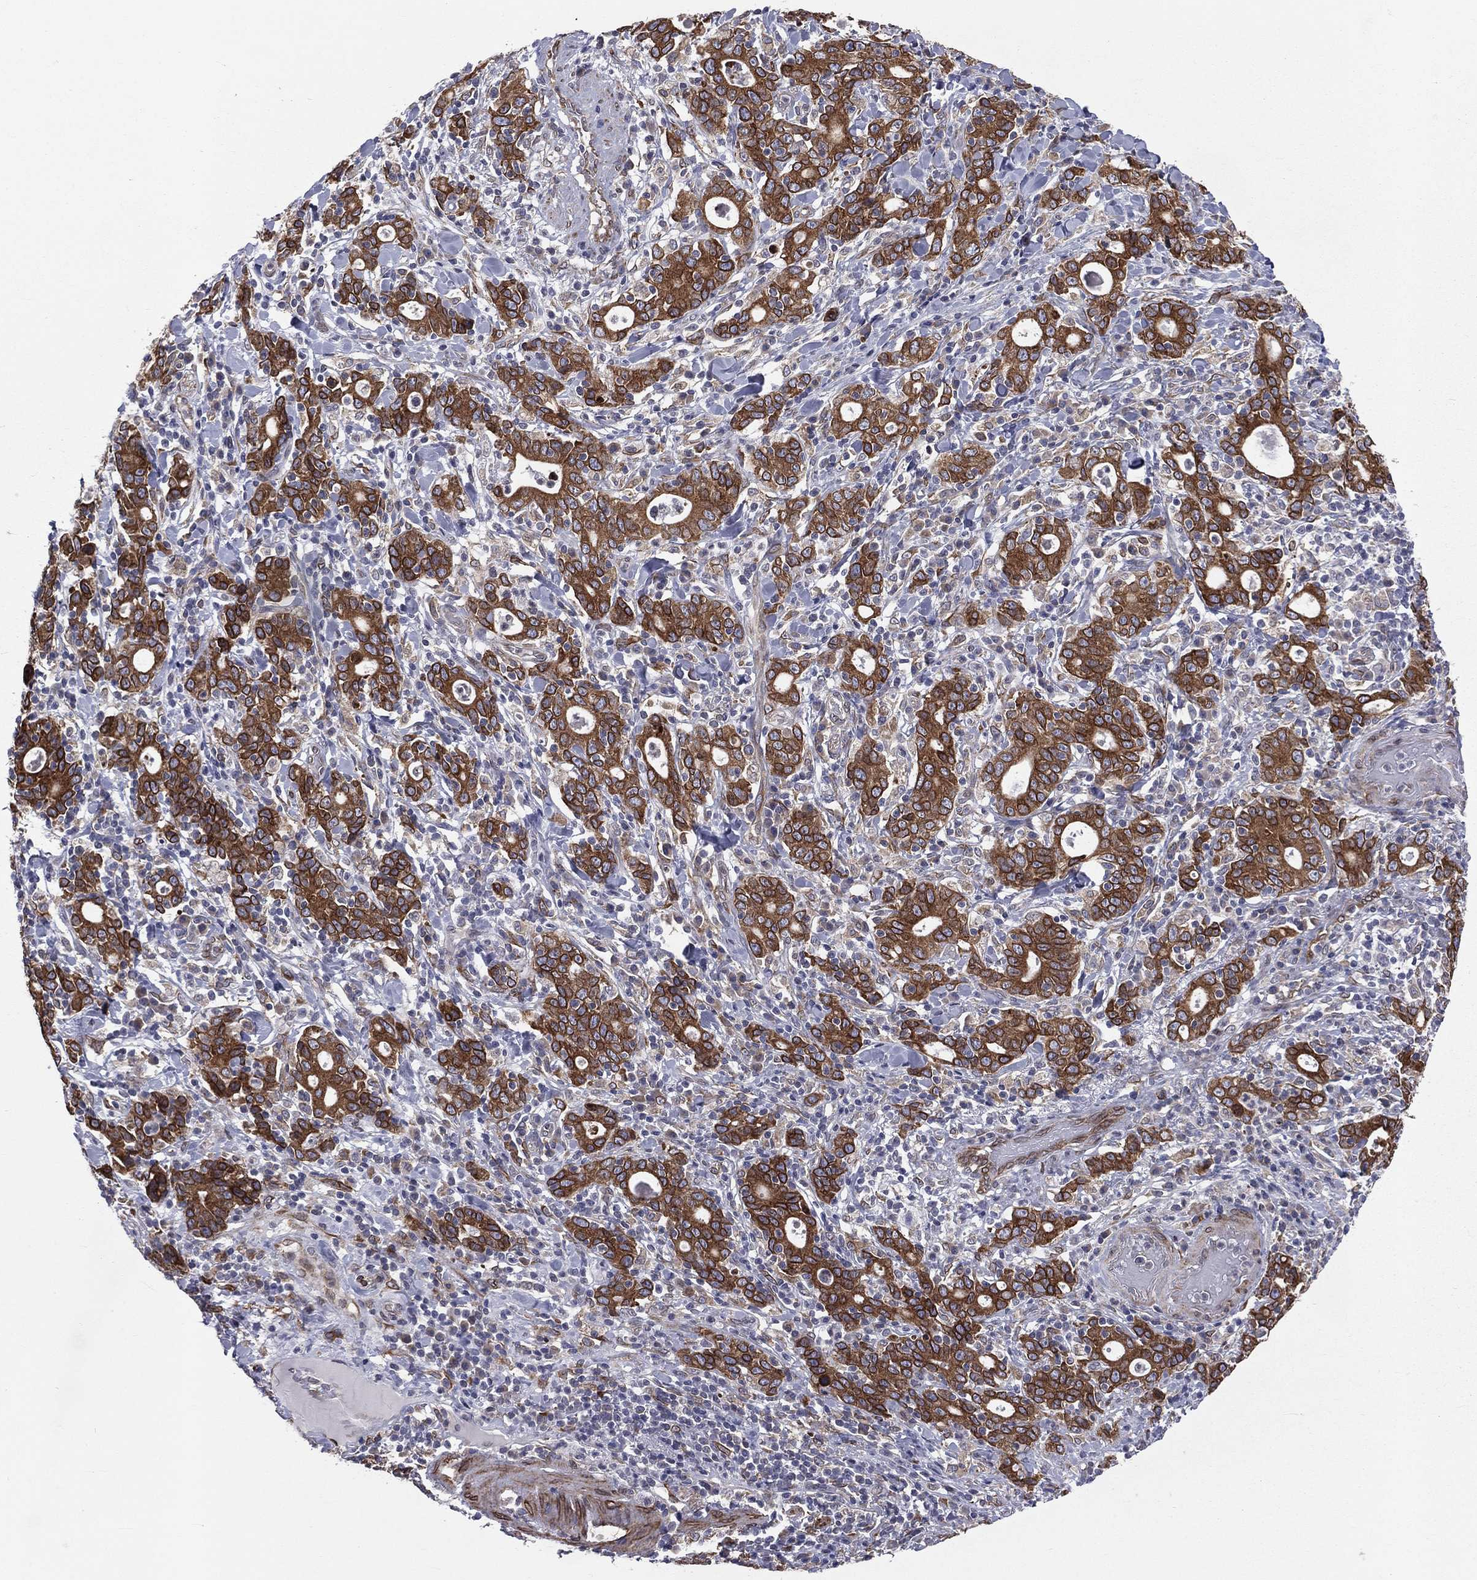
{"staining": {"intensity": "strong", "quantity": ">75%", "location": "cytoplasmic/membranous"}, "tissue": "stomach cancer", "cell_type": "Tumor cells", "image_type": "cancer", "snomed": [{"axis": "morphology", "description": "Adenocarcinoma, NOS"}, {"axis": "topography", "description": "Stomach"}], "caption": "An image of adenocarcinoma (stomach) stained for a protein displays strong cytoplasmic/membranous brown staining in tumor cells. Immunohistochemistry stains the protein of interest in brown and the nuclei are stained blue.", "gene": "PGRMC1", "patient": {"sex": "male", "age": 79}}